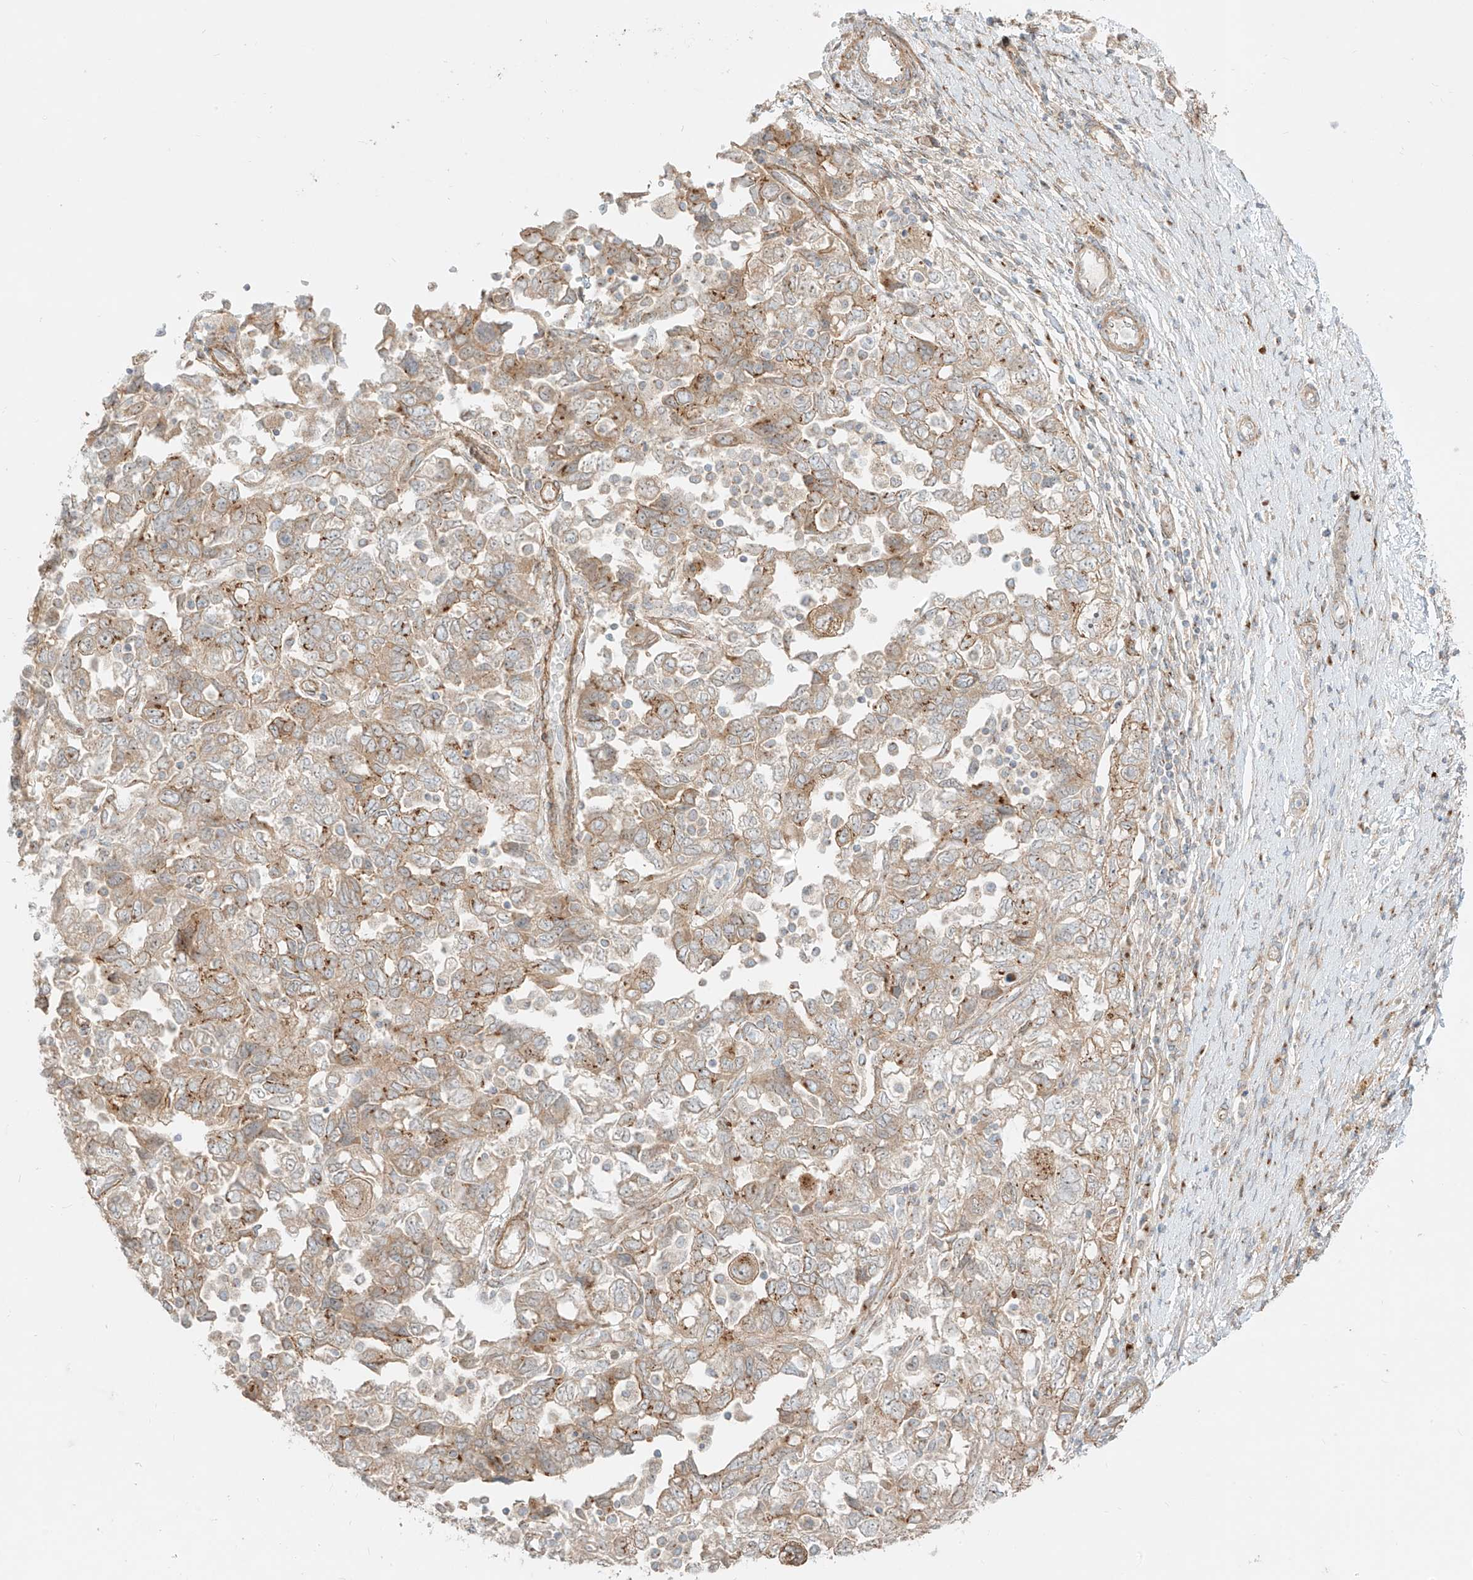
{"staining": {"intensity": "moderate", "quantity": "25%-75%", "location": "cytoplasmic/membranous"}, "tissue": "ovarian cancer", "cell_type": "Tumor cells", "image_type": "cancer", "snomed": [{"axis": "morphology", "description": "Carcinoma, NOS"}, {"axis": "morphology", "description": "Cystadenocarcinoma, serous, NOS"}, {"axis": "topography", "description": "Ovary"}], "caption": "Ovarian cancer stained with immunohistochemistry (IHC) displays moderate cytoplasmic/membranous positivity in approximately 25%-75% of tumor cells.", "gene": "ZNF287", "patient": {"sex": "female", "age": 69}}